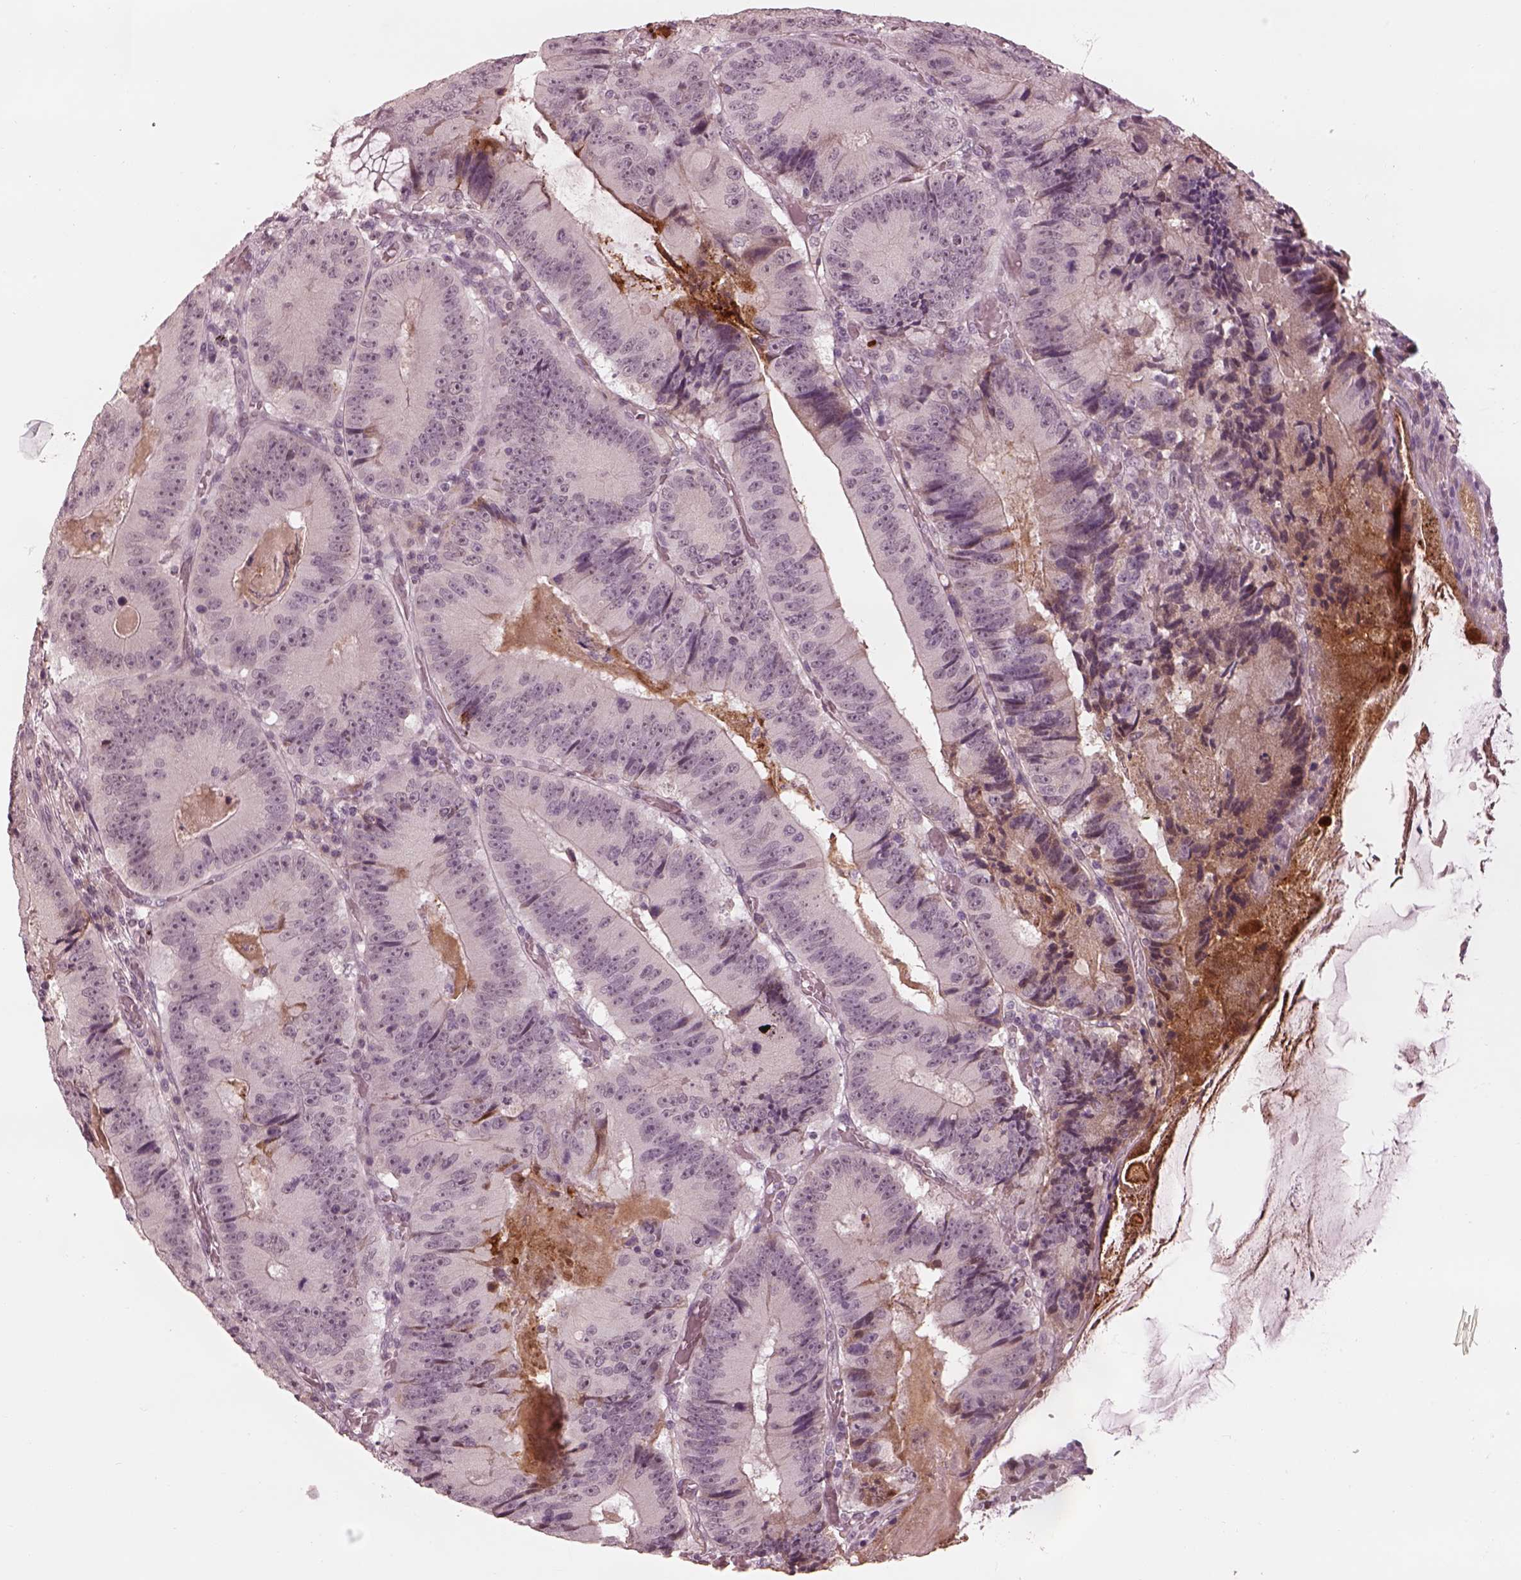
{"staining": {"intensity": "negative", "quantity": "none", "location": "none"}, "tissue": "colorectal cancer", "cell_type": "Tumor cells", "image_type": "cancer", "snomed": [{"axis": "morphology", "description": "Adenocarcinoma, NOS"}, {"axis": "topography", "description": "Colon"}], "caption": "The micrograph exhibits no significant positivity in tumor cells of colorectal cancer.", "gene": "KCNA2", "patient": {"sex": "female", "age": 86}}